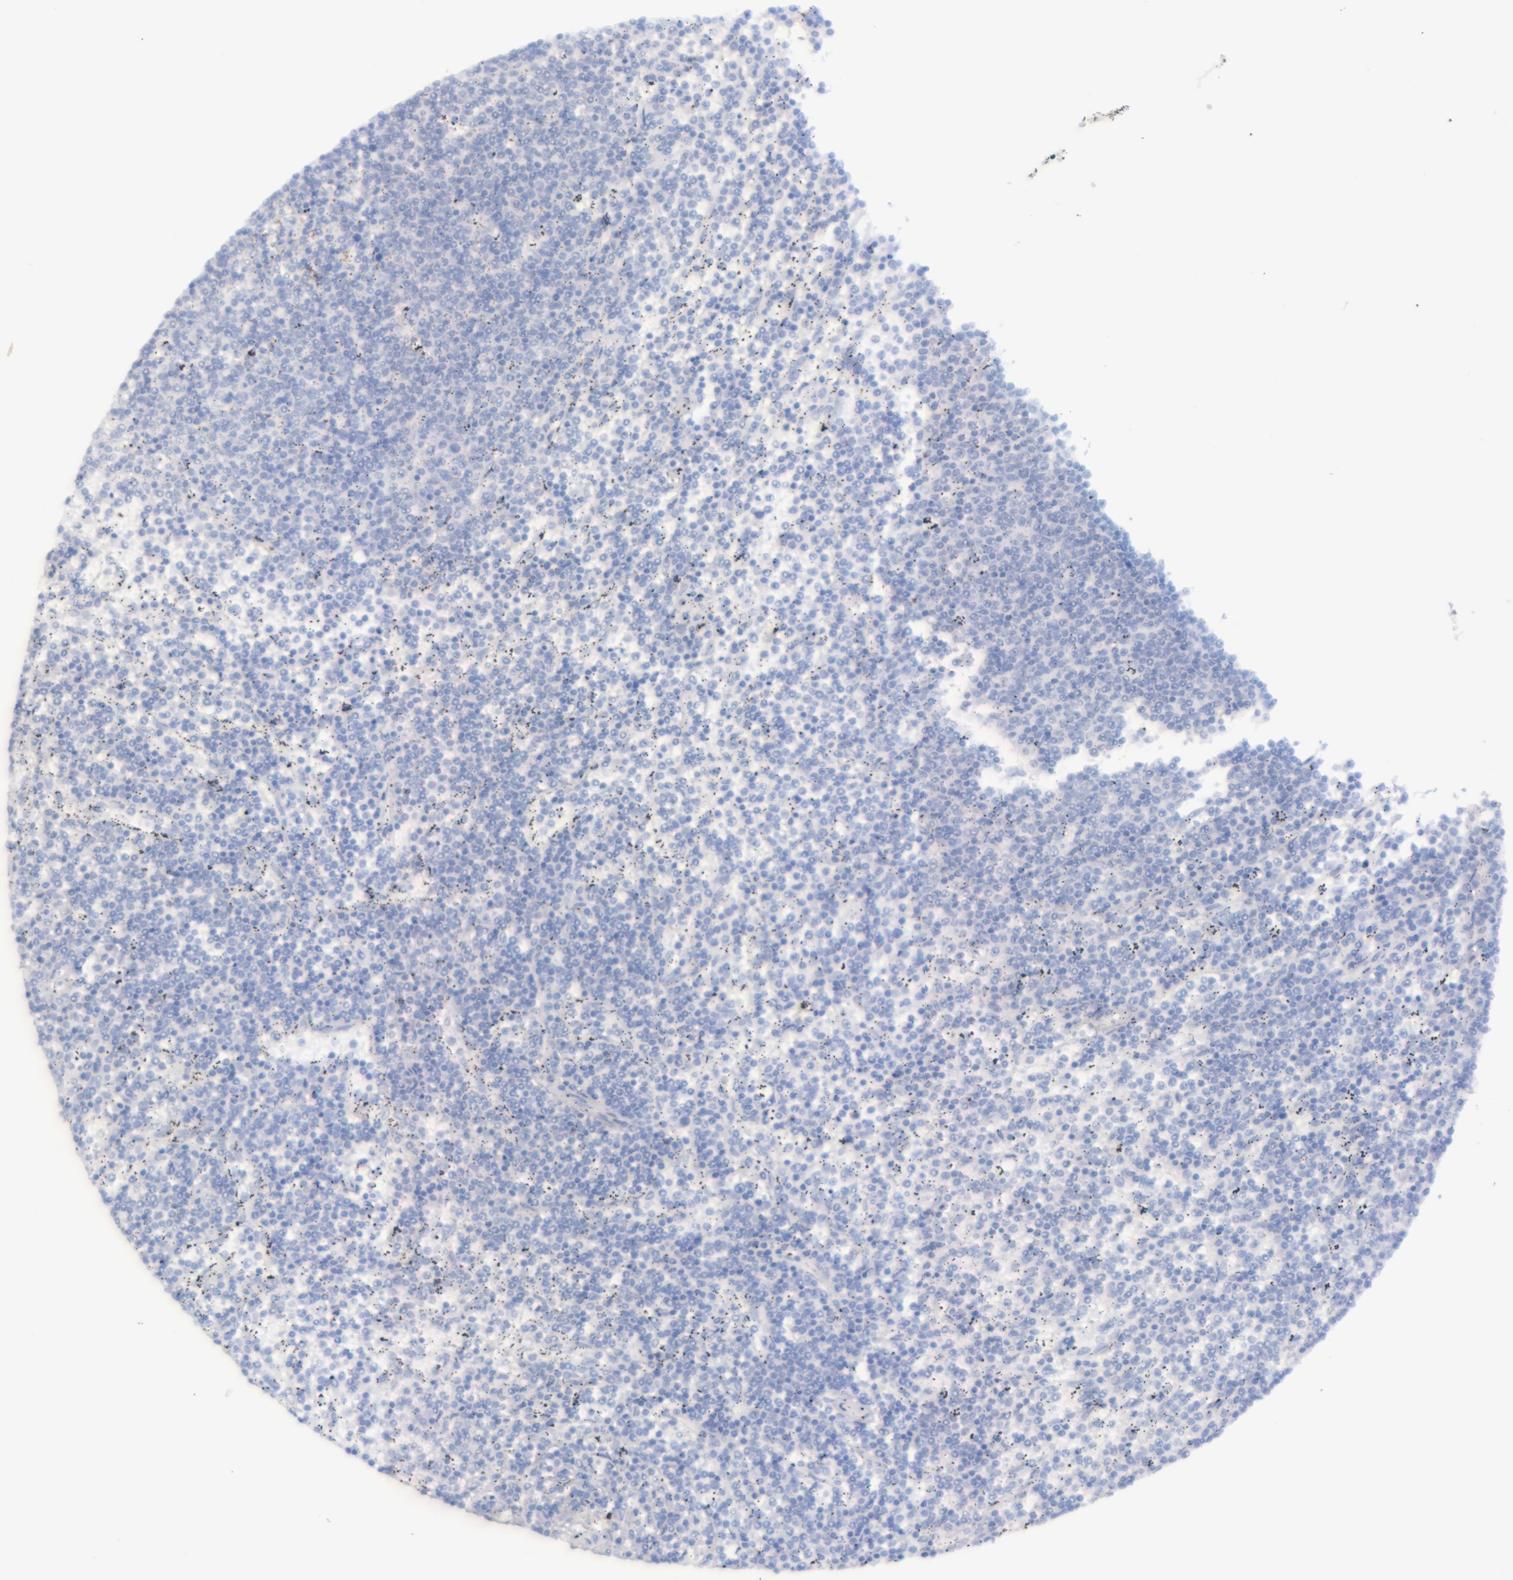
{"staining": {"intensity": "moderate", "quantity": "<25%", "location": "cytoplasmic/membranous"}, "tissue": "lymphoma", "cell_type": "Tumor cells", "image_type": "cancer", "snomed": [{"axis": "morphology", "description": "Malignant lymphoma, non-Hodgkin's type, Low grade"}, {"axis": "topography", "description": "Spleen"}], "caption": "A histopathology image of lymphoma stained for a protein shows moderate cytoplasmic/membranous brown staining in tumor cells.", "gene": "MGAM", "patient": {"sex": "female", "age": 50}}